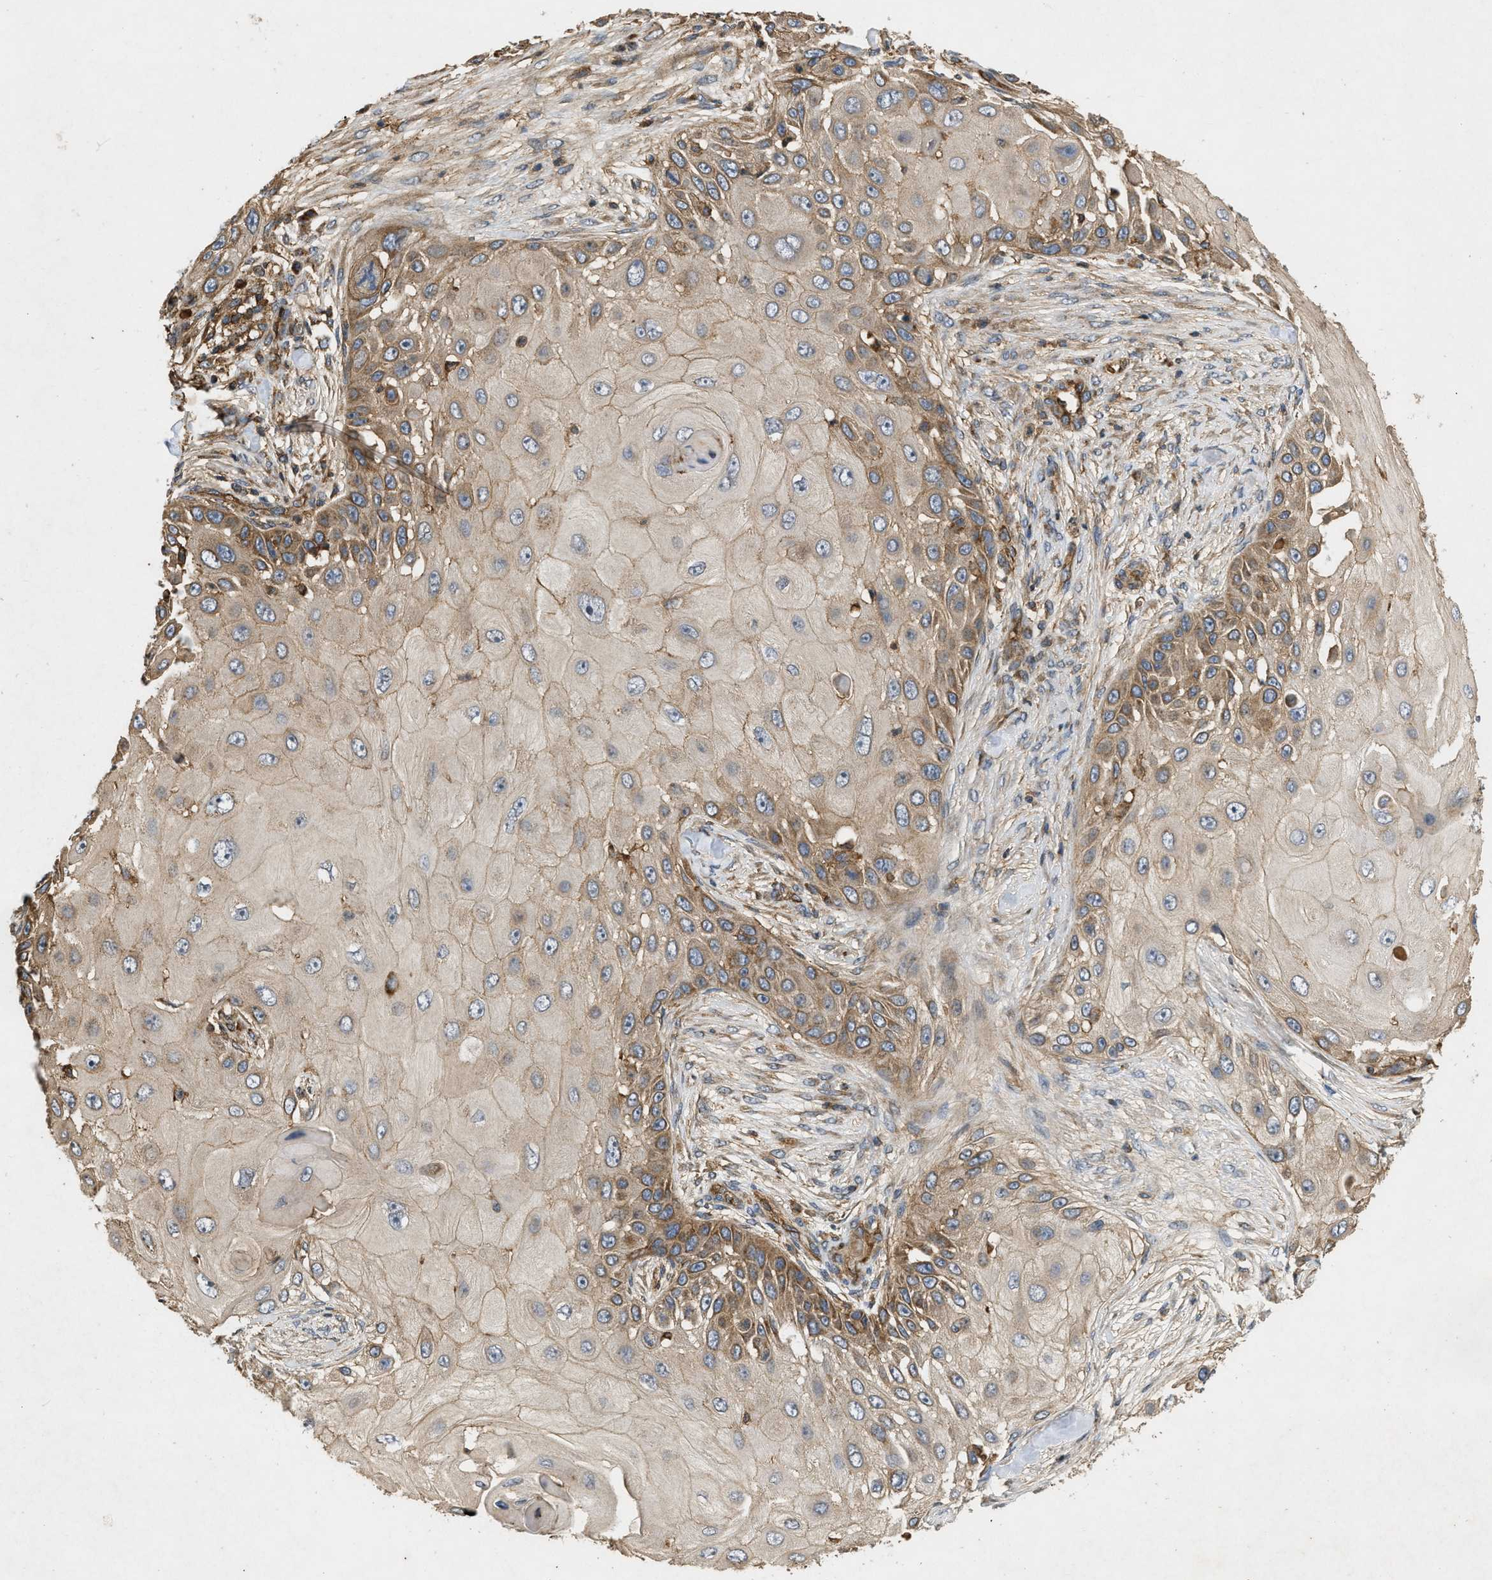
{"staining": {"intensity": "moderate", "quantity": "25%-75%", "location": "cytoplasmic/membranous"}, "tissue": "skin cancer", "cell_type": "Tumor cells", "image_type": "cancer", "snomed": [{"axis": "morphology", "description": "Squamous cell carcinoma, NOS"}, {"axis": "topography", "description": "Skin"}], "caption": "This photomicrograph displays immunohistochemistry staining of human squamous cell carcinoma (skin), with medium moderate cytoplasmic/membranous staining in about 25%-75% of tumor cells.", "gene": "GNB4", "patient": {"sex": "female", "age": 44}}